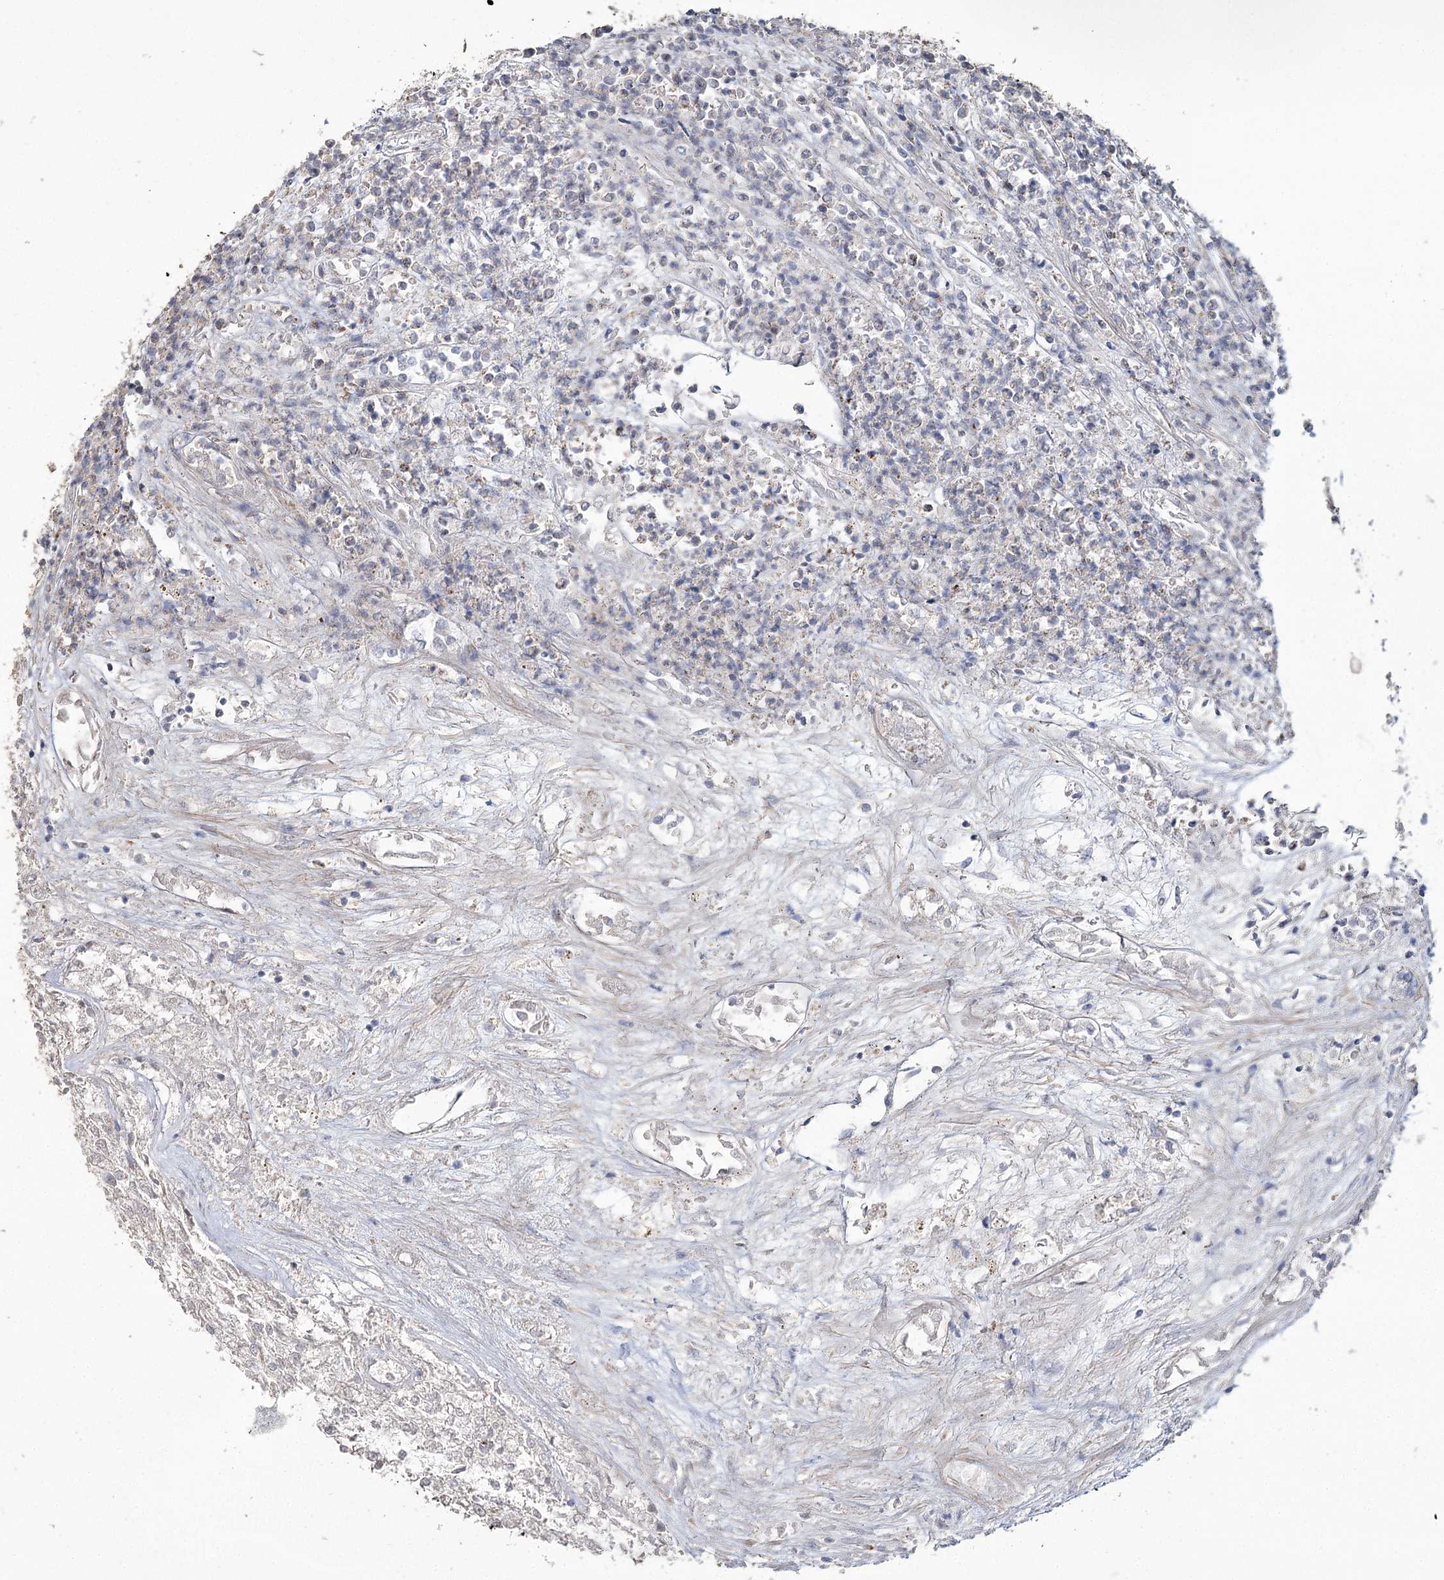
{"staining": {"intensity": "negative", "quantity": "none", "location": "none"}, "tissue": "renal cancer", "cell_type": "Tumor cells", "image_type": "cancer", "snomed": [{"axis": "morphology", "description": "Adenocarcinoma, NOS"}, {"axis": "topography", "description": "Kidney"}], "caption": "Tumor cells are negative for protein expression in human renal cancer.", "gene": "RANBP3L", "patient": {"sex": "female", "age": 54}}